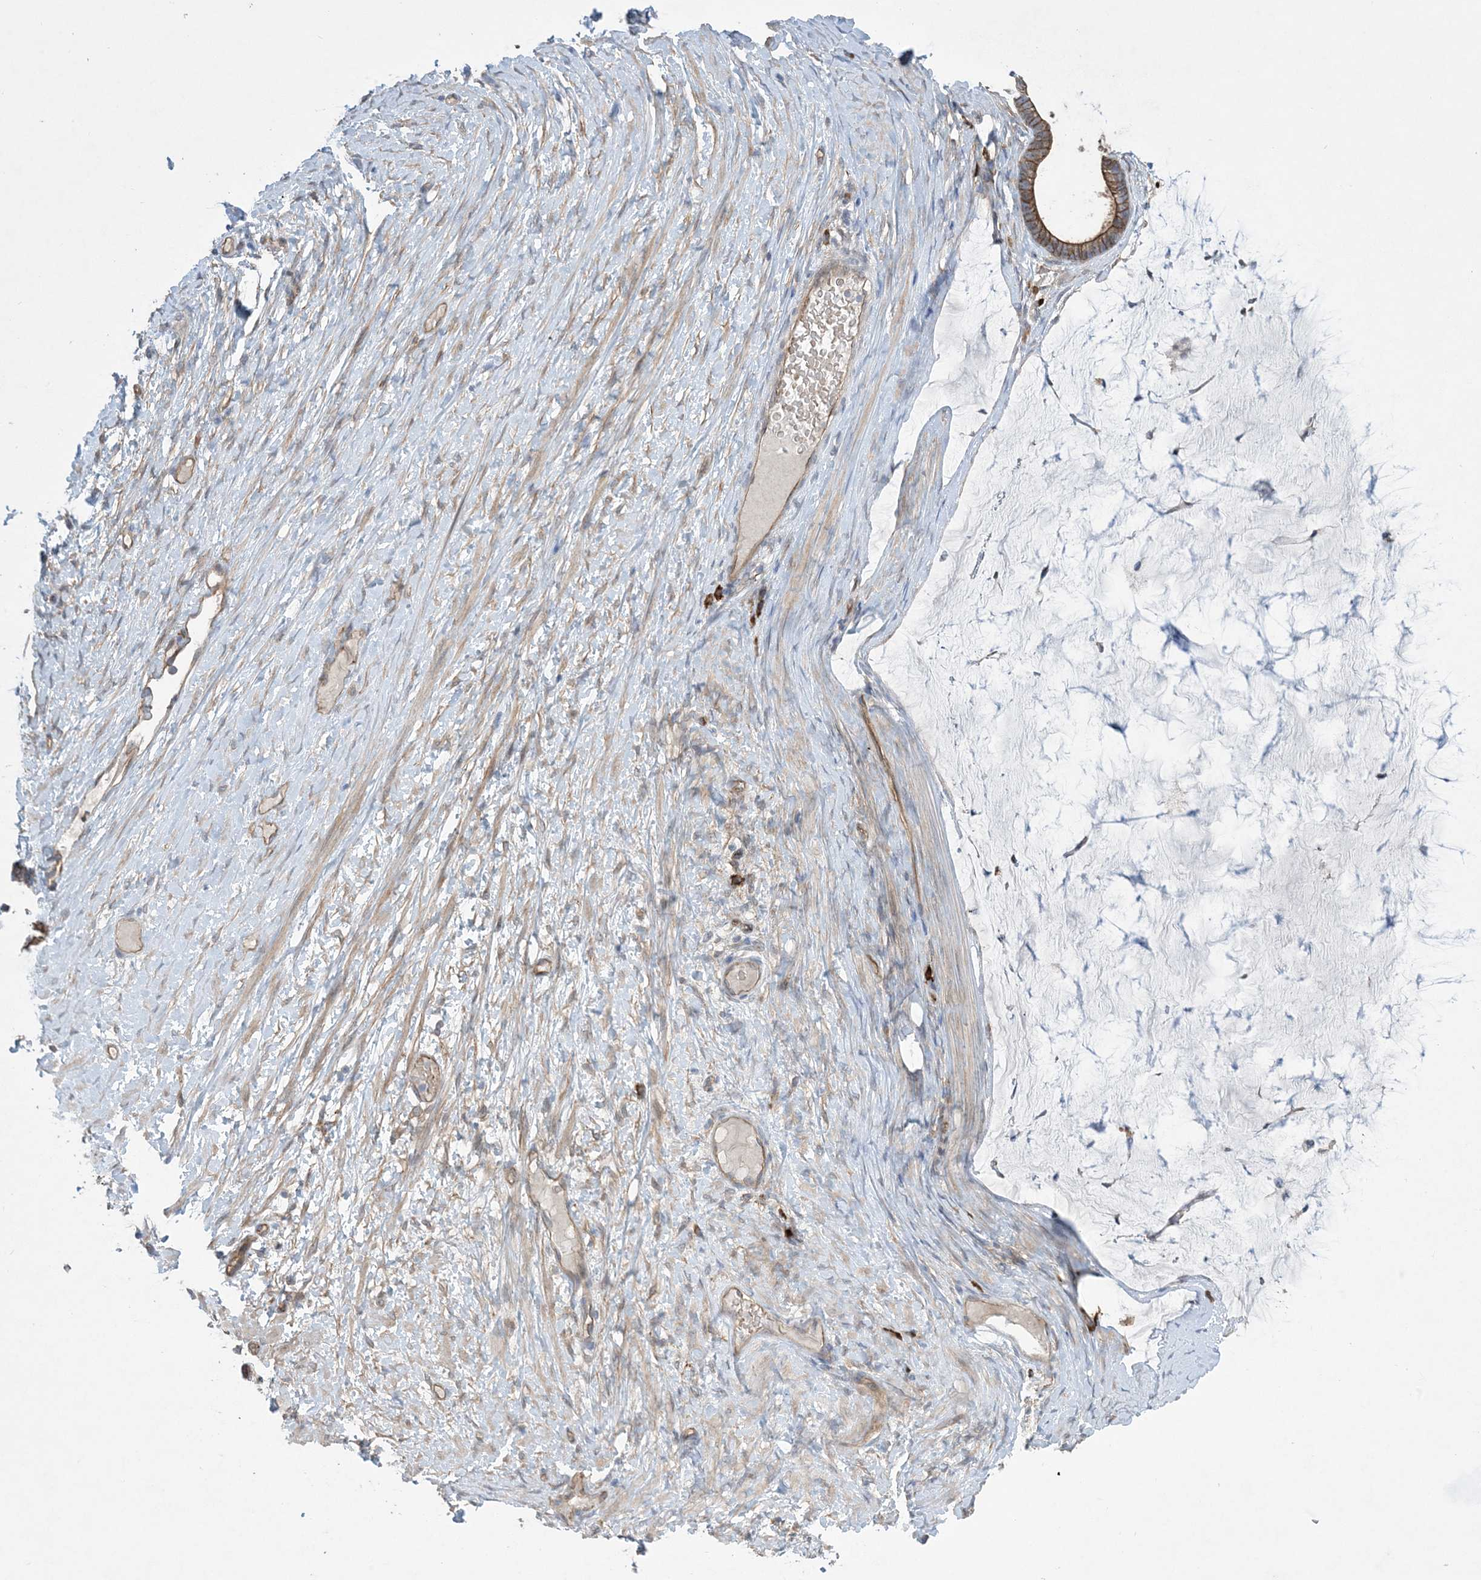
{"staining": {"intensity": "moderate", "quantity": ">75%", "location": "cytoplasmic/membranous"}, "tissue": "ovarian cancer", "cell_type": "Tumor cells", "image_type": "cancer", "snomed": [{"axis": "morphology", "description": "Cystadenocarcinoma, mucinous, NOS"}, {"axis": "topography", "description": "Ovary"}], "caption": "A micrograph of mucinous cystadenocarcinoma (ovarian) stained for a protein exhibits moderate cytoplasmic/membranous brown staining in tumor cells. Nuclei are stained in blue.", "gene": "AOC1", "patient": {"sex": "female", "age": 61}}